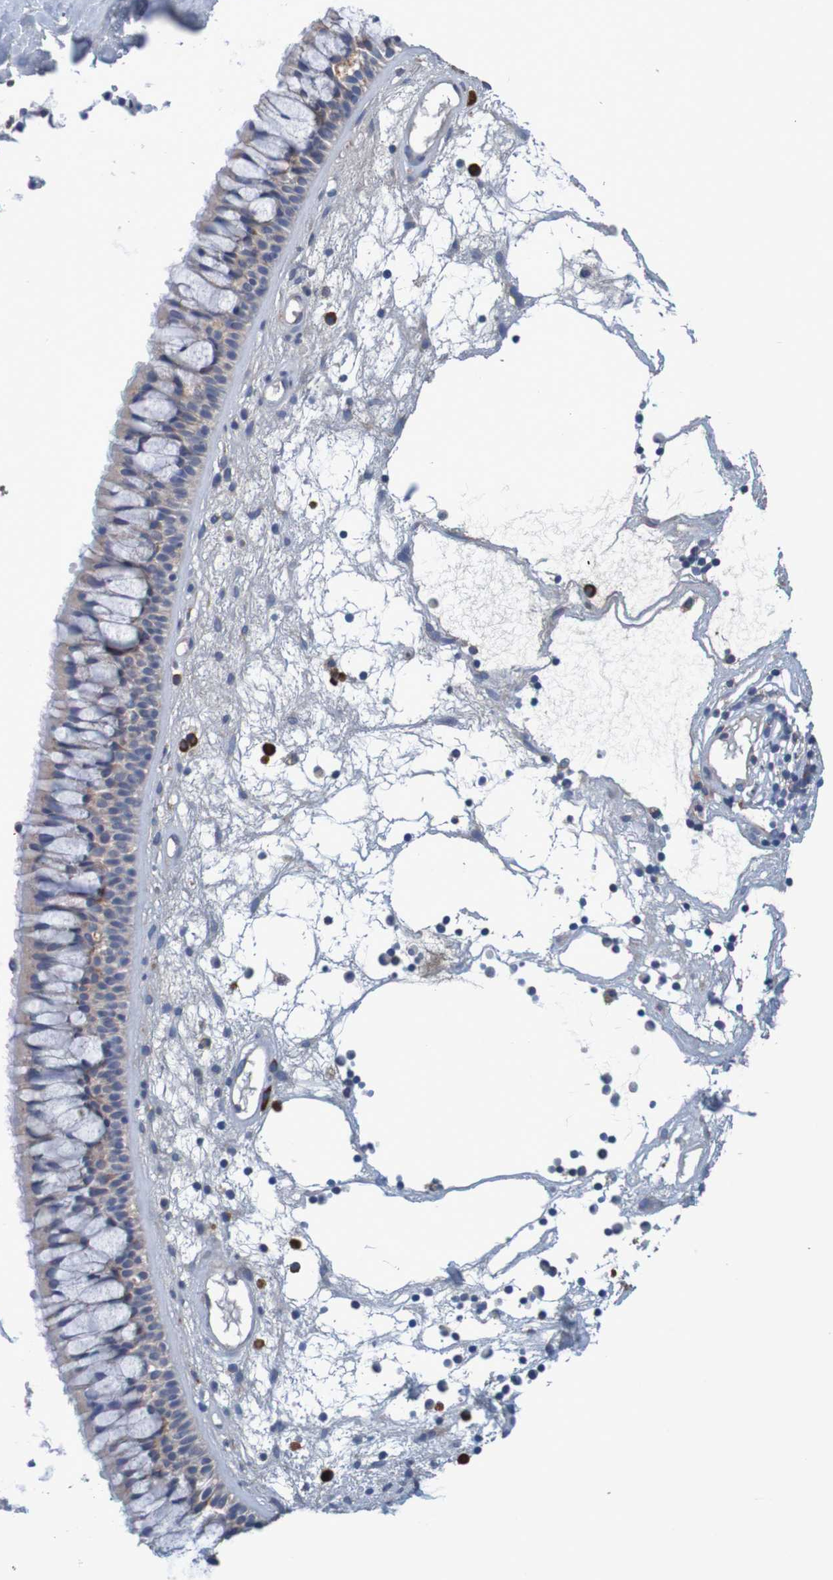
{"staining": {"intensity": "weak", "quantity": "<25%", "location": "cytoplasmic/membranous"}, "tissue": "nasopharynx", "cell_type": "Respiratory epithelial cells", "image_type": "normal", "snomed": [{"axis": "morphology", "description": "Normal tissue, NOS"}, {"axis": "morphology", "description": "Inflammation, NOS"}, {"axis": "topography", "description": "Nasopharynx"}], "caption": "Protein analysis of unremarkable nasopharynx reveals no significant positivity in respiratory epithelial cells. (Brightfield microscopy of DAB (3,3'-diaminobenzidine) immunohistochemistry (IHC) at high magnification).", "gene": "LTA", "patient": {"sex": "male", "age": 48}}